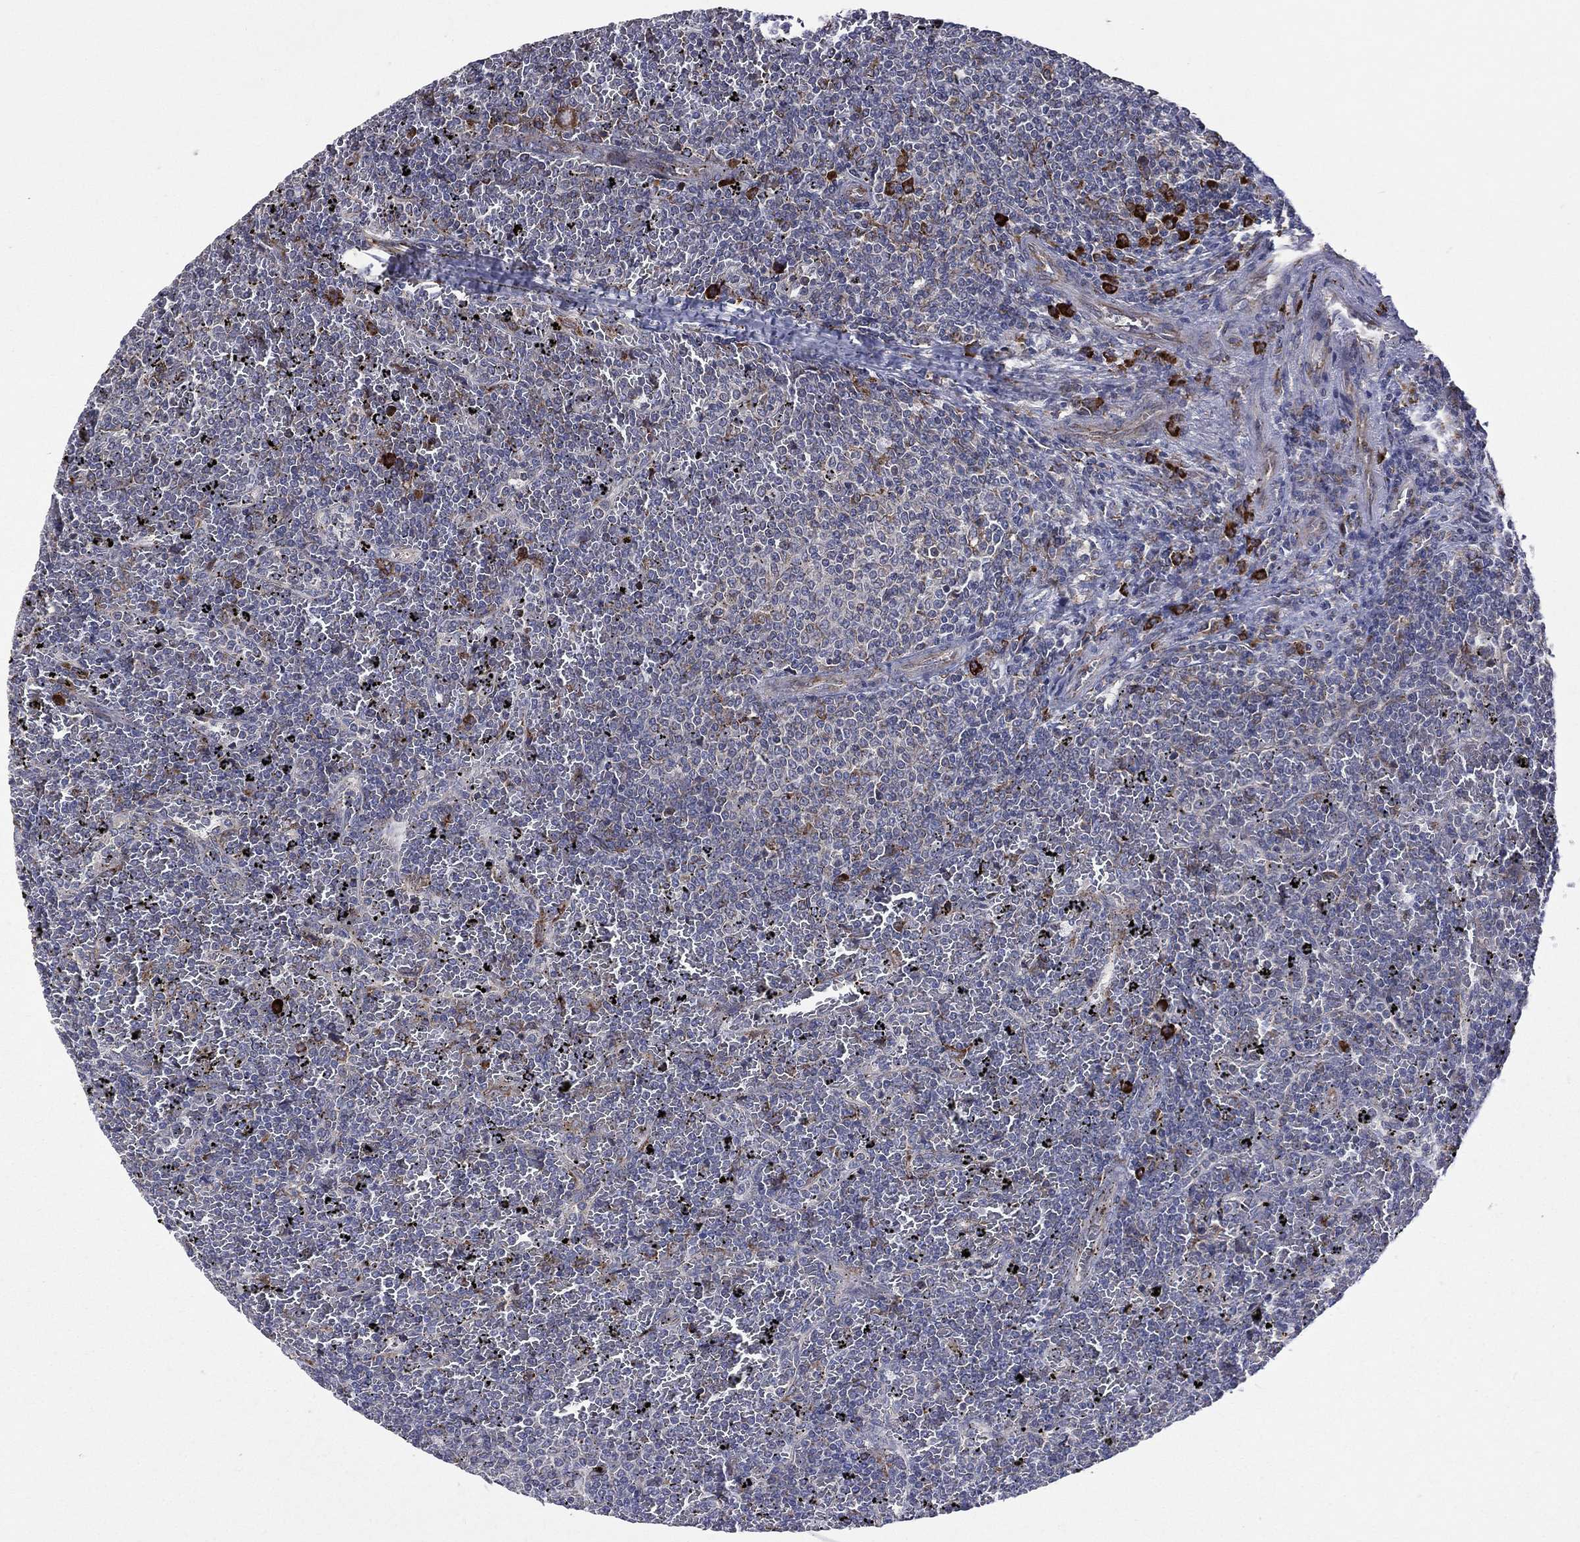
{"staining": {"intensity": "weak", "quantity": "<25%", "location": "cytoplasmic/membranous"}, "tissue": "lymphoma", "cell_type": "Tumor cells", "image_type": "cancer", "snomed": [{"axis": "morphology", "description": "Malignant lymphoma, non-Hodgkin's type, Low grade"}, {"axis": "topography", "description": "Spleen"}], "caption": "Immunohistochemical staining of lymphoma demonstrates no significant expression in tumor cells.", "gene": "C20orf96", "patient": {"sex": "female", "age": 77}}